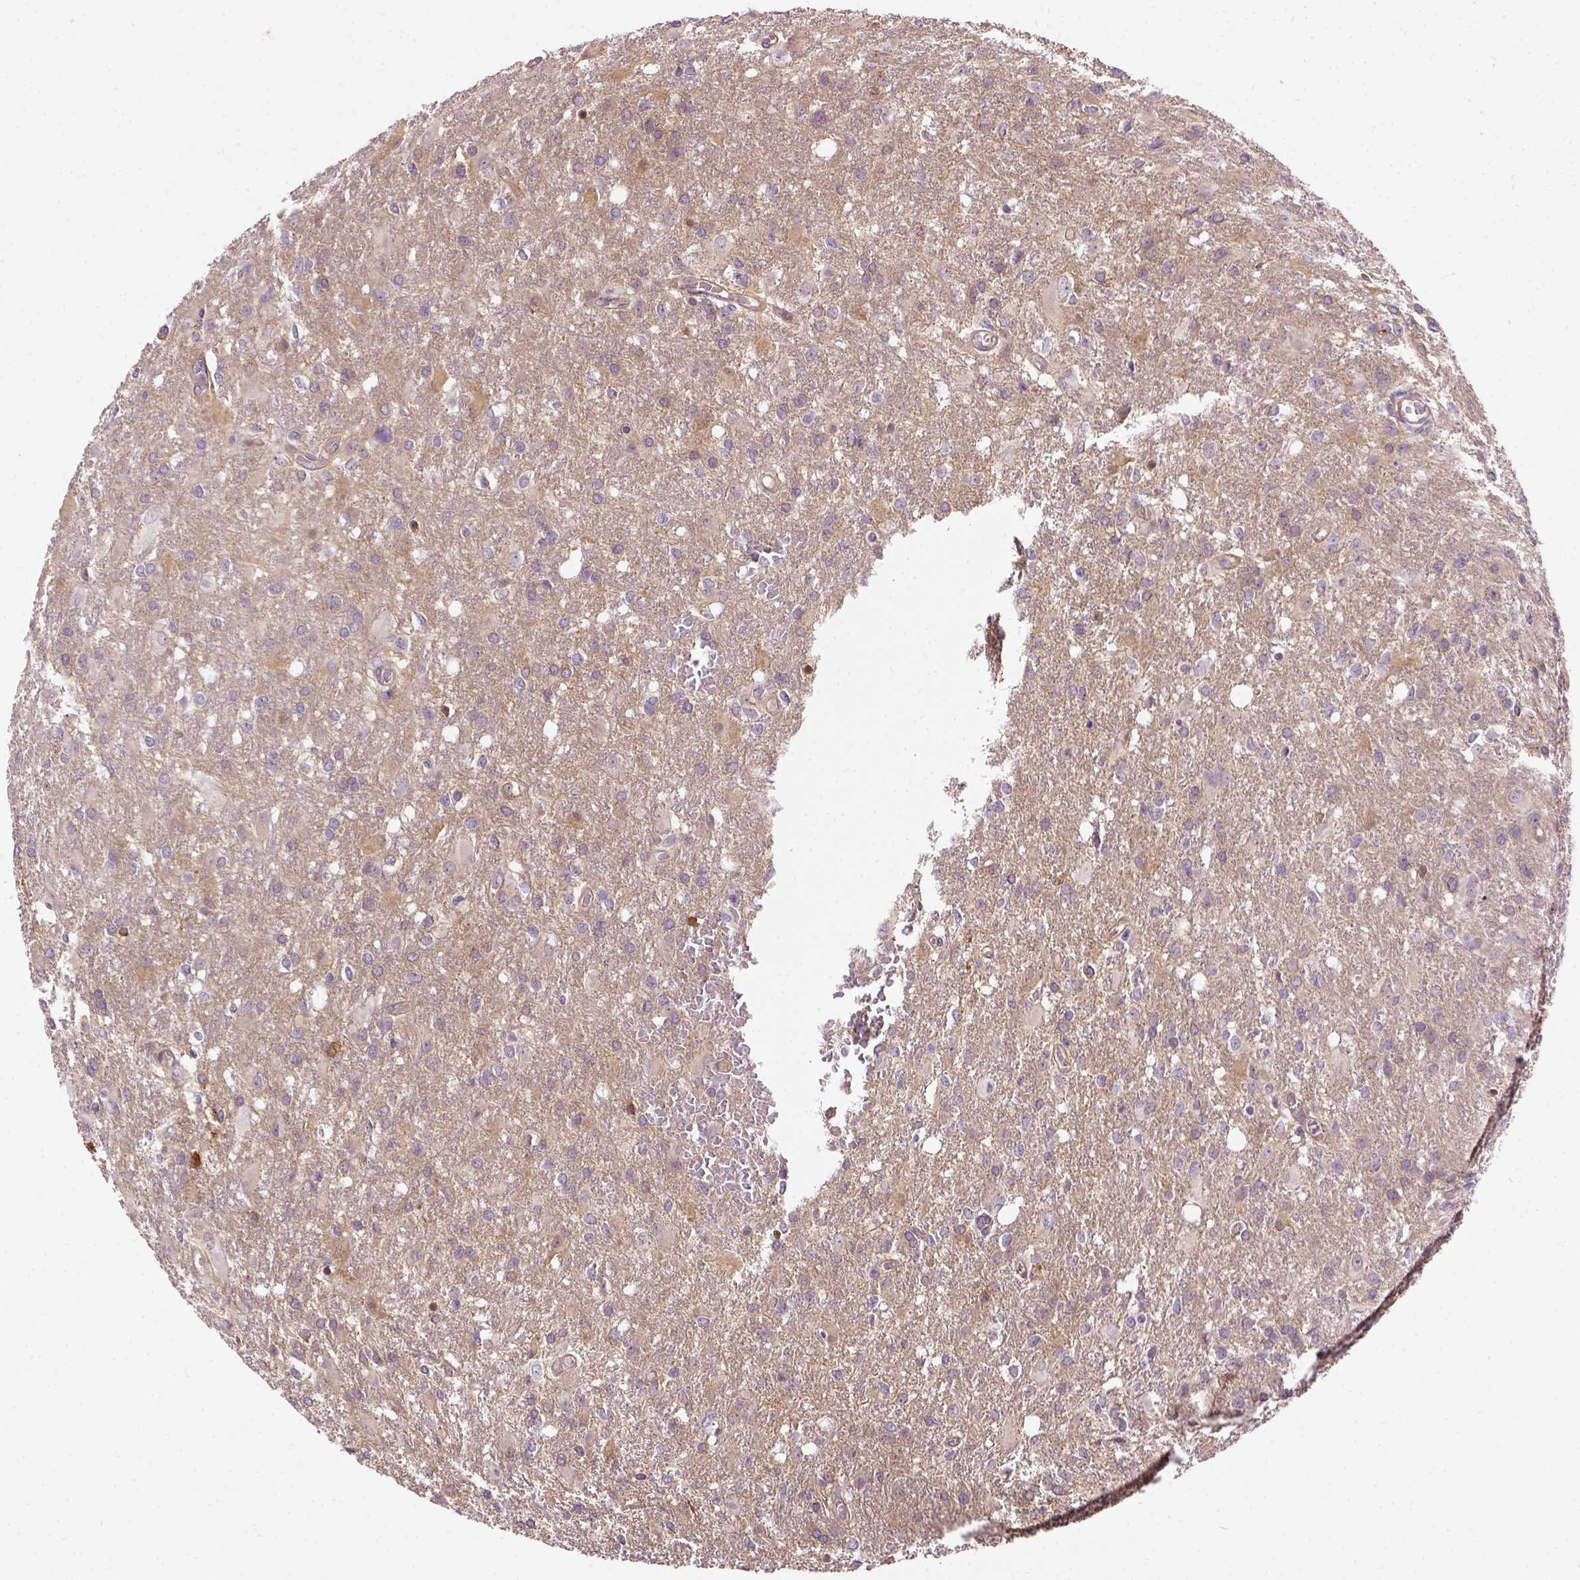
{"staining": {"intensity": "weak", "quantity": "<25%", "location": "cytoplasmic/membranous"}, "tissue": "glioma", "cell_type": "Tumor cells", "image_type": "cancer", "snomed": [{"axis": "morphology", "description": "Glioma, malignant, High grade"}, {"axis": "topography", "description": "Brain"}], "caption": "High magnification brightfield microscopy of glioma stained with DAB (brown) and counterstained with hematoxylin (blue): tumor cells show no significant positivity.", "gene": "KAZN", "patient": {"sex": "male", "age": 68}}